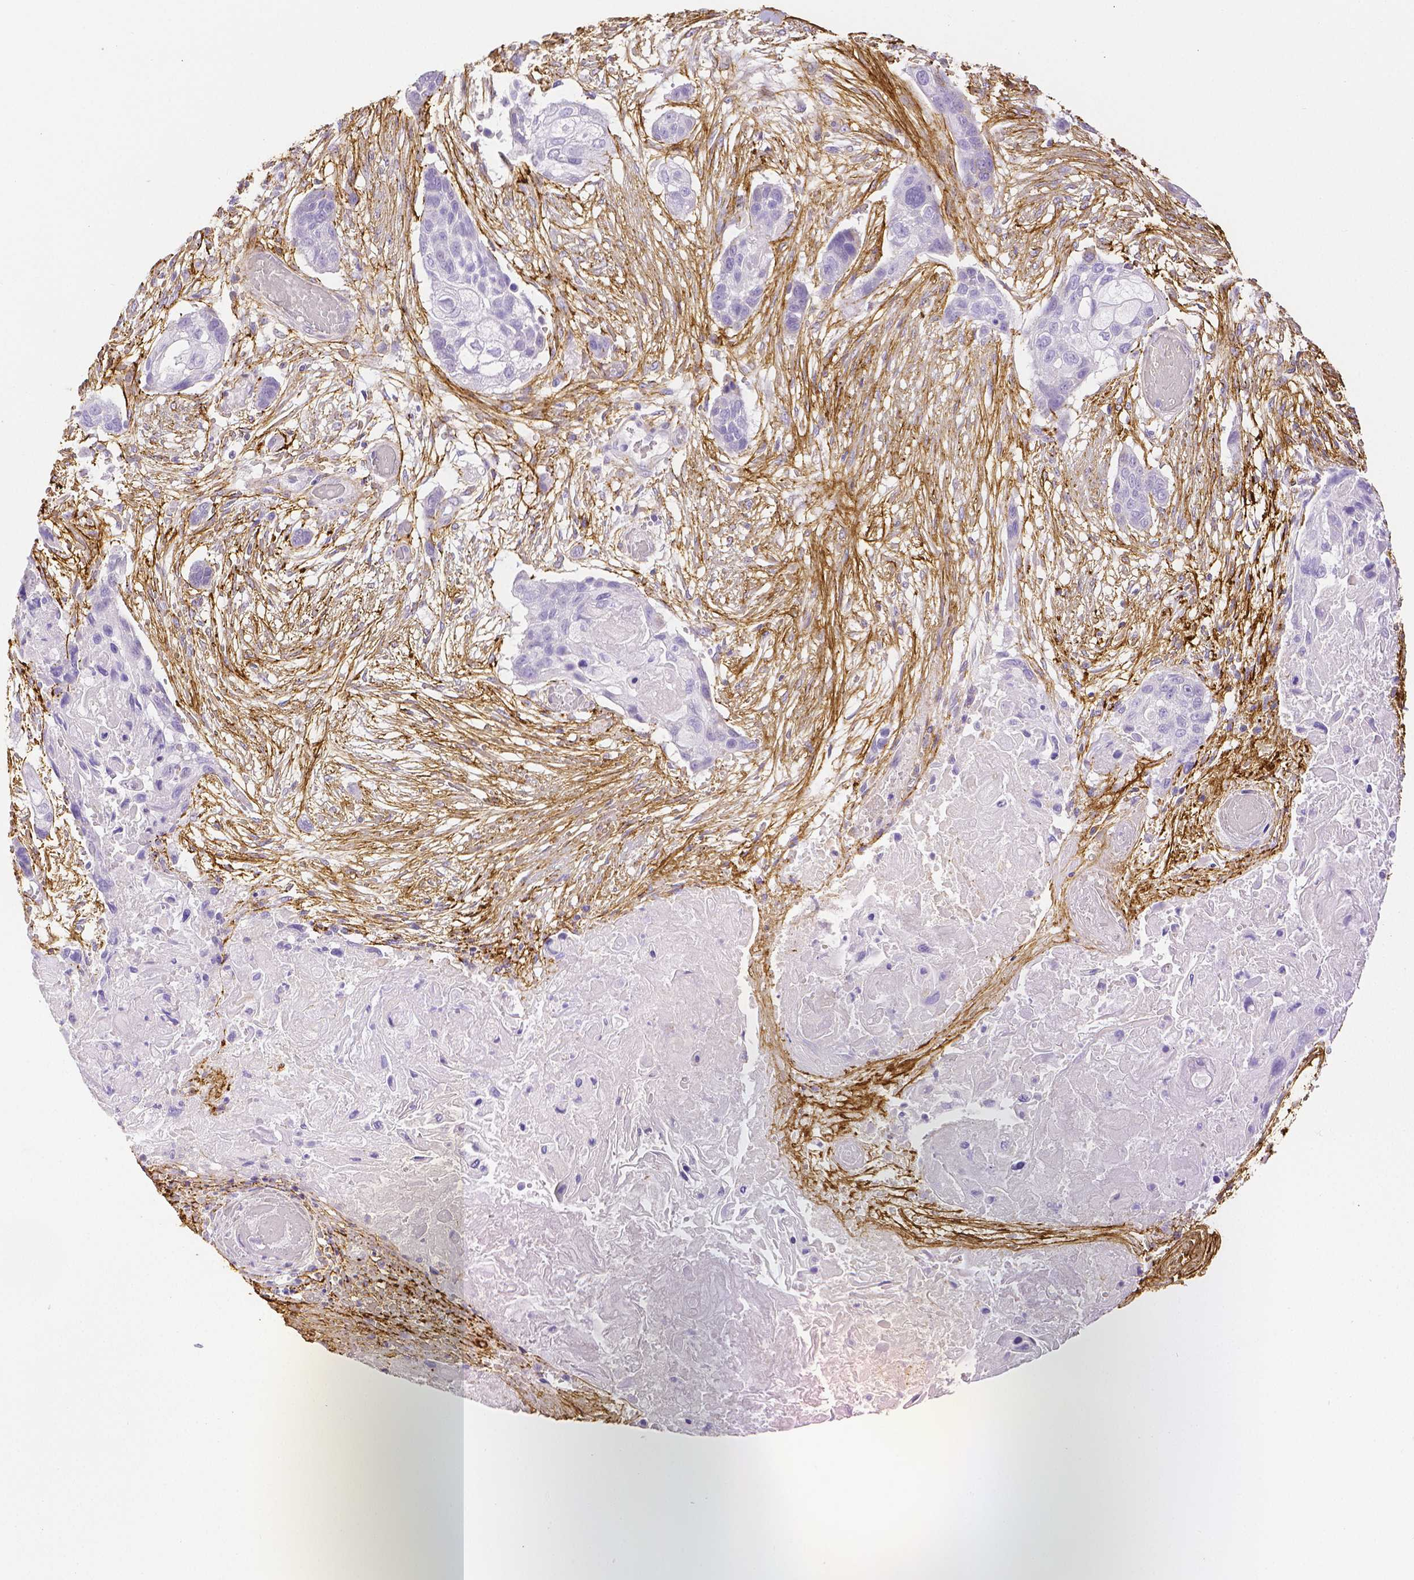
{"staining": {"intensity": "negative", "quantity": "none", "location": "none"}, "tissue": "lung cancer", "cell_type": "Tumor cells", "image_type": "cancer", "snomed": [{"axis": "morphology", "description": "Squamous cell carcinoma, NOS"}, {"axis": "topography", "description": "Lung"}], "caption": "IHC of lung cancer (squamous cell carcinoma) shows no expression in tumor cells.", "gene": "FBN1", "patient": {"sex": "male", "age": 69}}